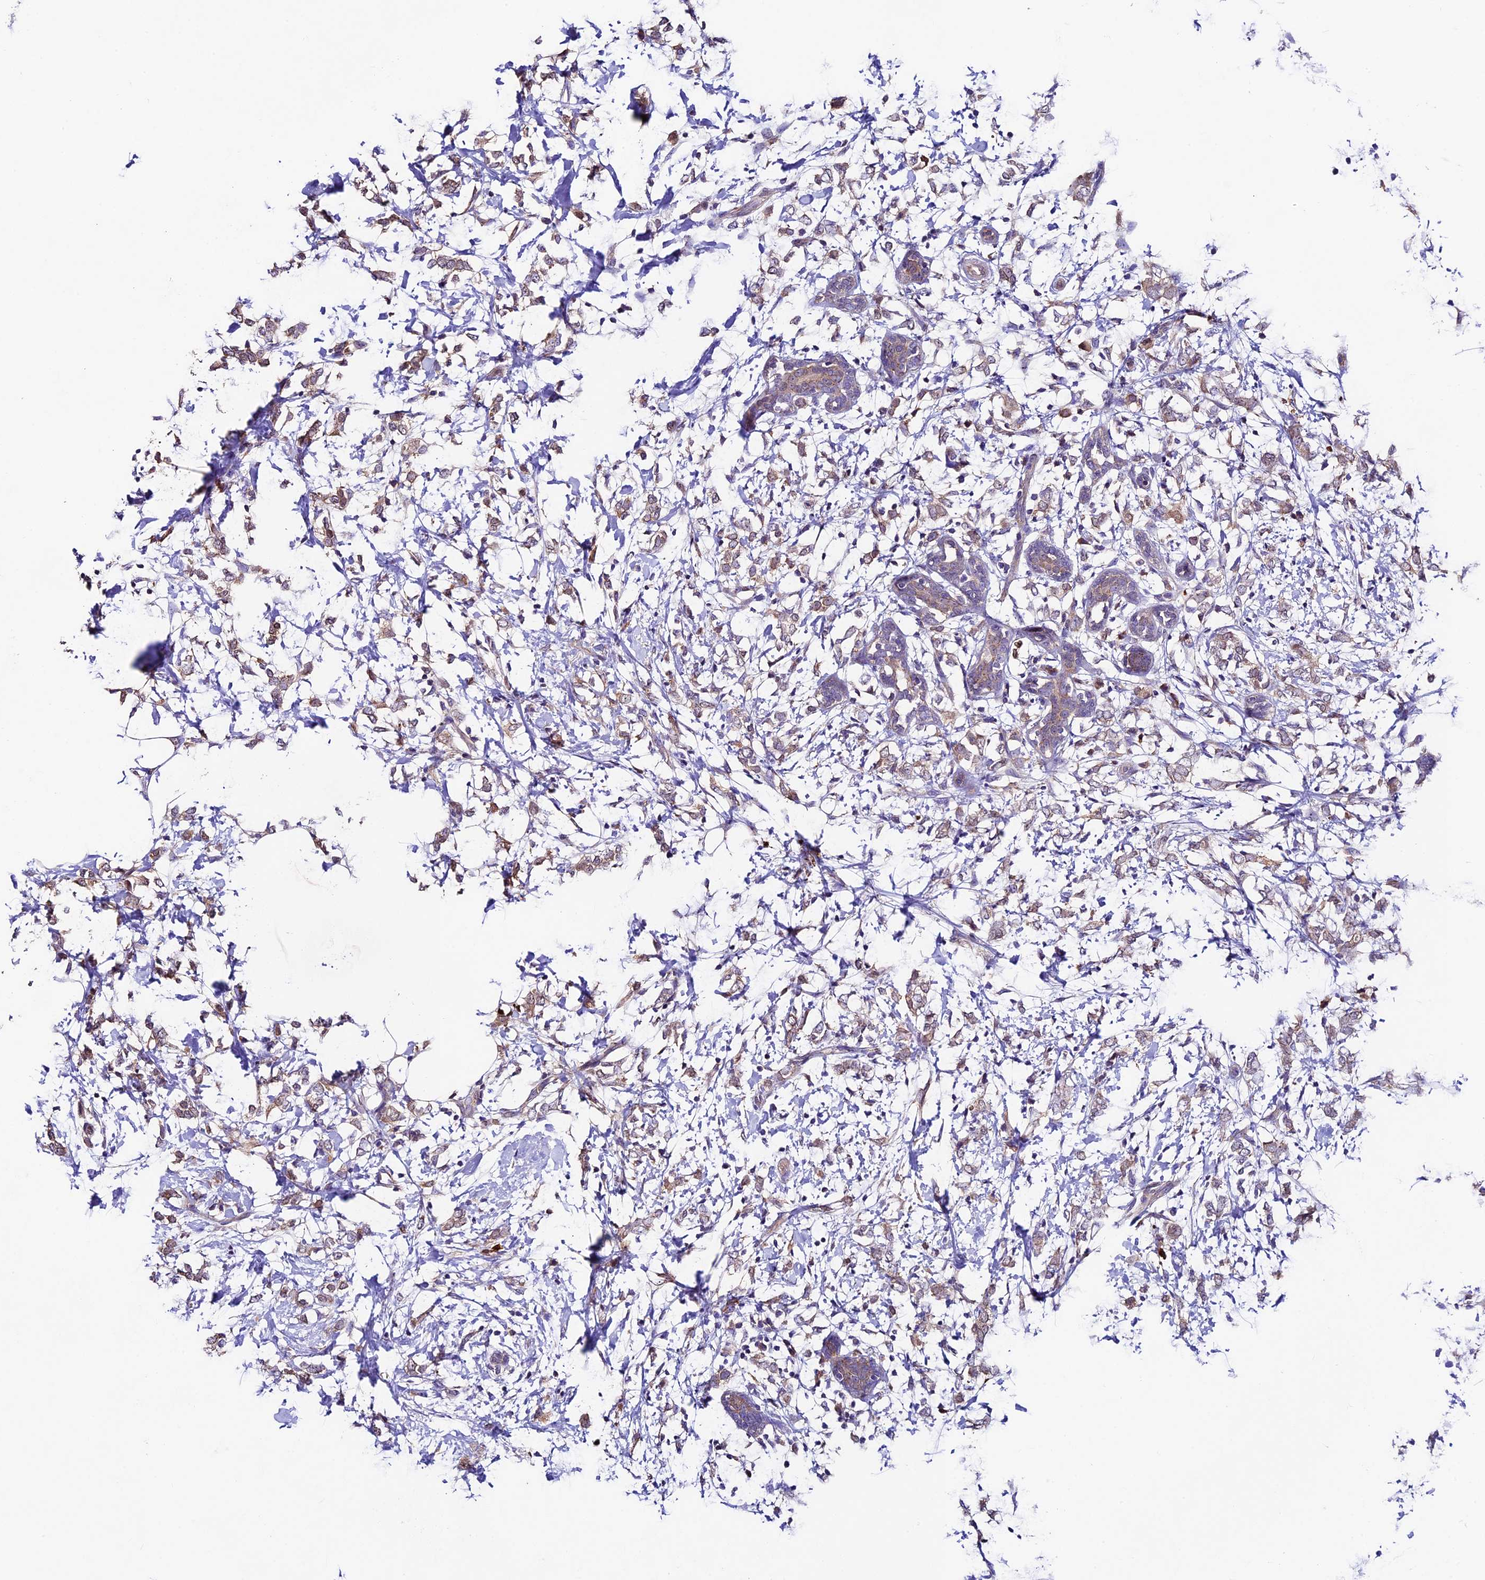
{"staining": {"intensity": "weak", "quantity": ">75%", "location": "cytoplasmic/membranous"}, "tissue": "breast cancer", "cell_type": "Tumor cells", "image_type": "cancer", "snomed": [{"axis": "morphology", "description": "Normal tissue, NOS"}, {"axis": "morphology", "description": "Lobular carcinoma"}, {"axis": "topography", "description": "Breast"}], "caption": "The micrograph shows immunohistochemical staining of breast cancer. There is weak cytoplasmic/membranous expression is seen in about >75% of tumor cells.", "gene": "SBNO2", "patient": {"sex": "female", "age": 47}}